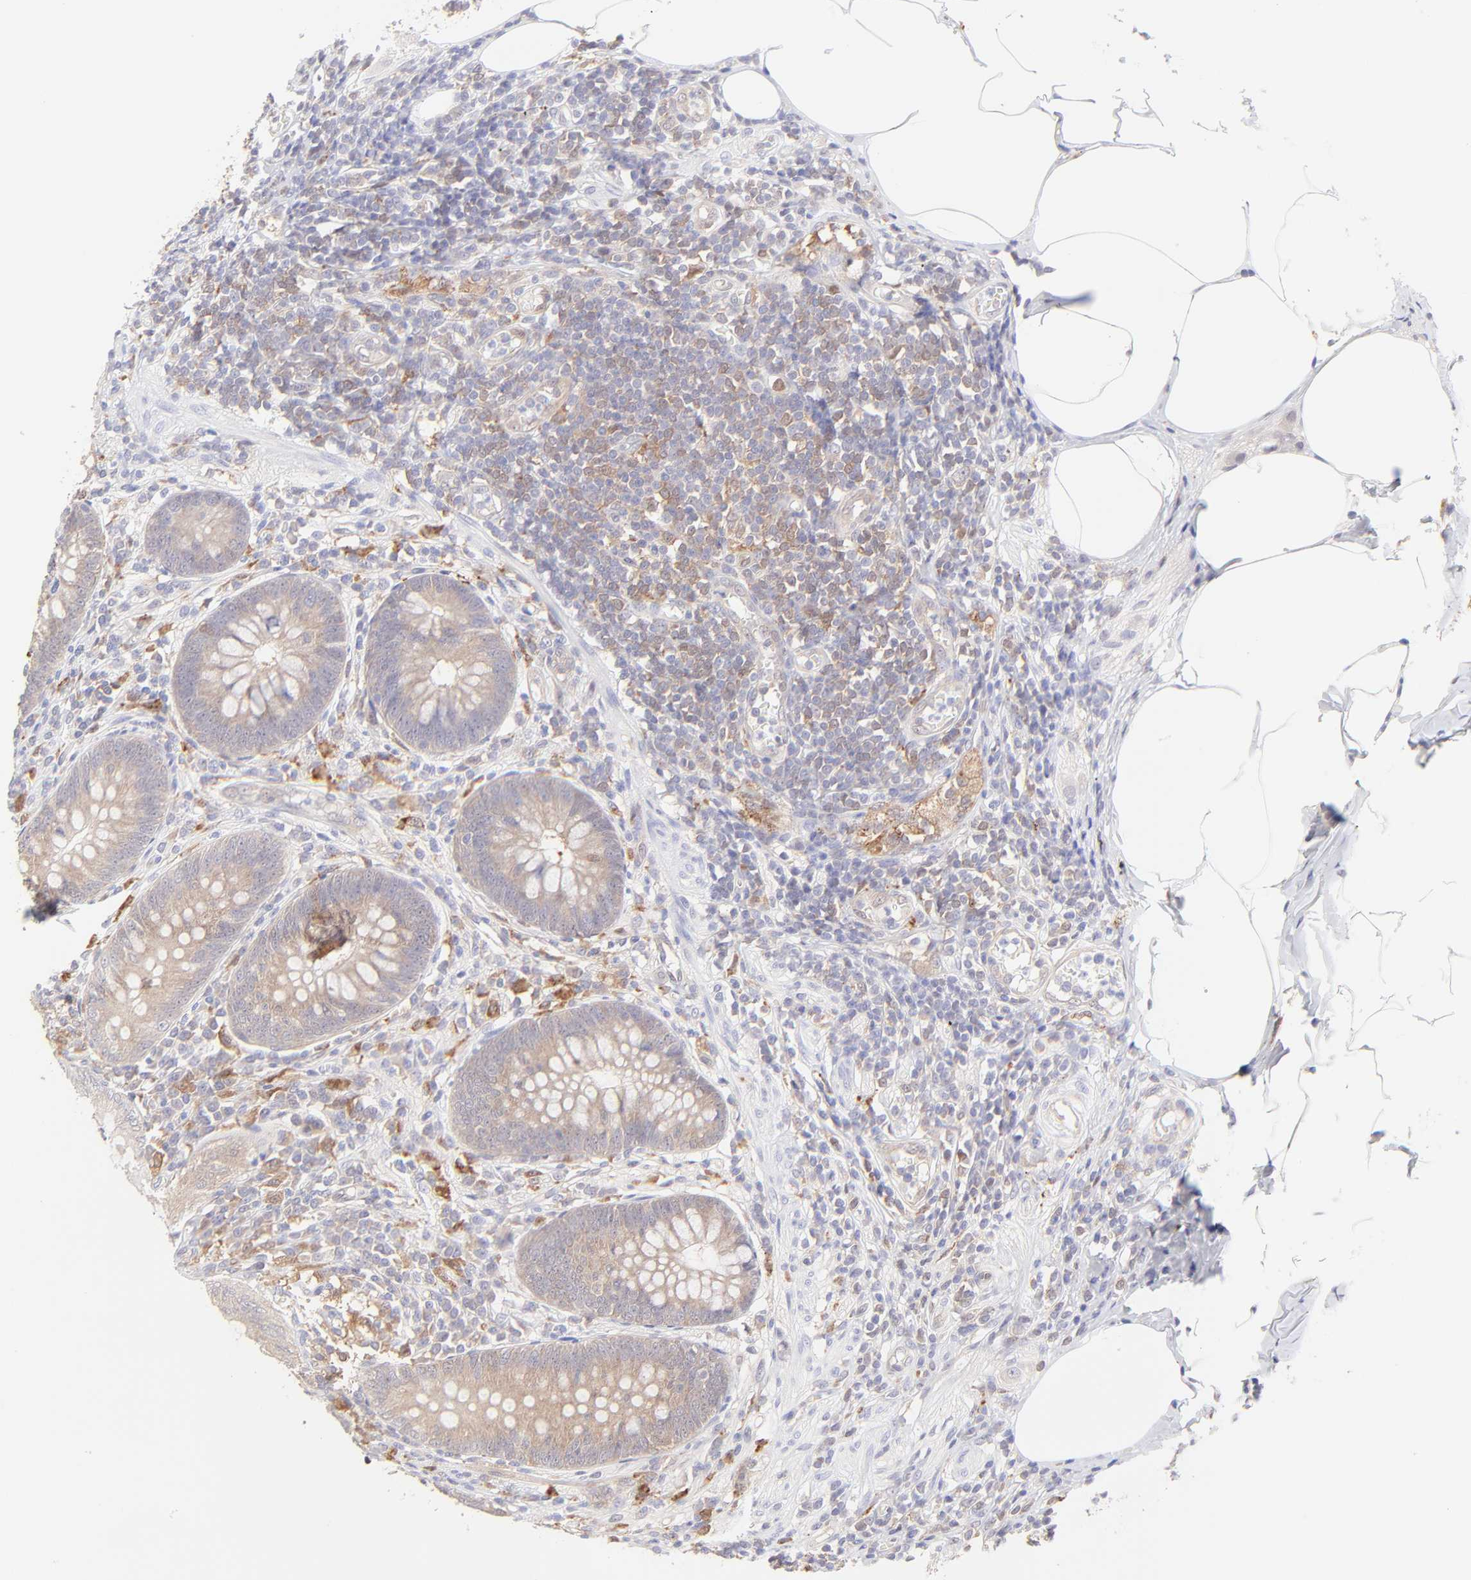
{"staining": {"intensity": "weak", "quantity": ">75%", "location": "cytoplasmic/membranous"}, "tissue": "appendix", "cell_type": "Glandular cells", "image_type": "normal", "snomed": [{"axis": "morphology", "description": "Normal tissue, NOS"}, {"axis": "morphology", "description": "Inflammation, NOS"}, {"axis": "topography", "description": "Appendix"}], "caption": "Immunohistochemistry micrograph of benign appendix stained for a protein (brown), which reveals low levels of weak cytoplasmic/membranous positivity in approximately >75% of glandular cells.", "gene": "HYAL1", "patient": {"sex": "male", "age": 46}}